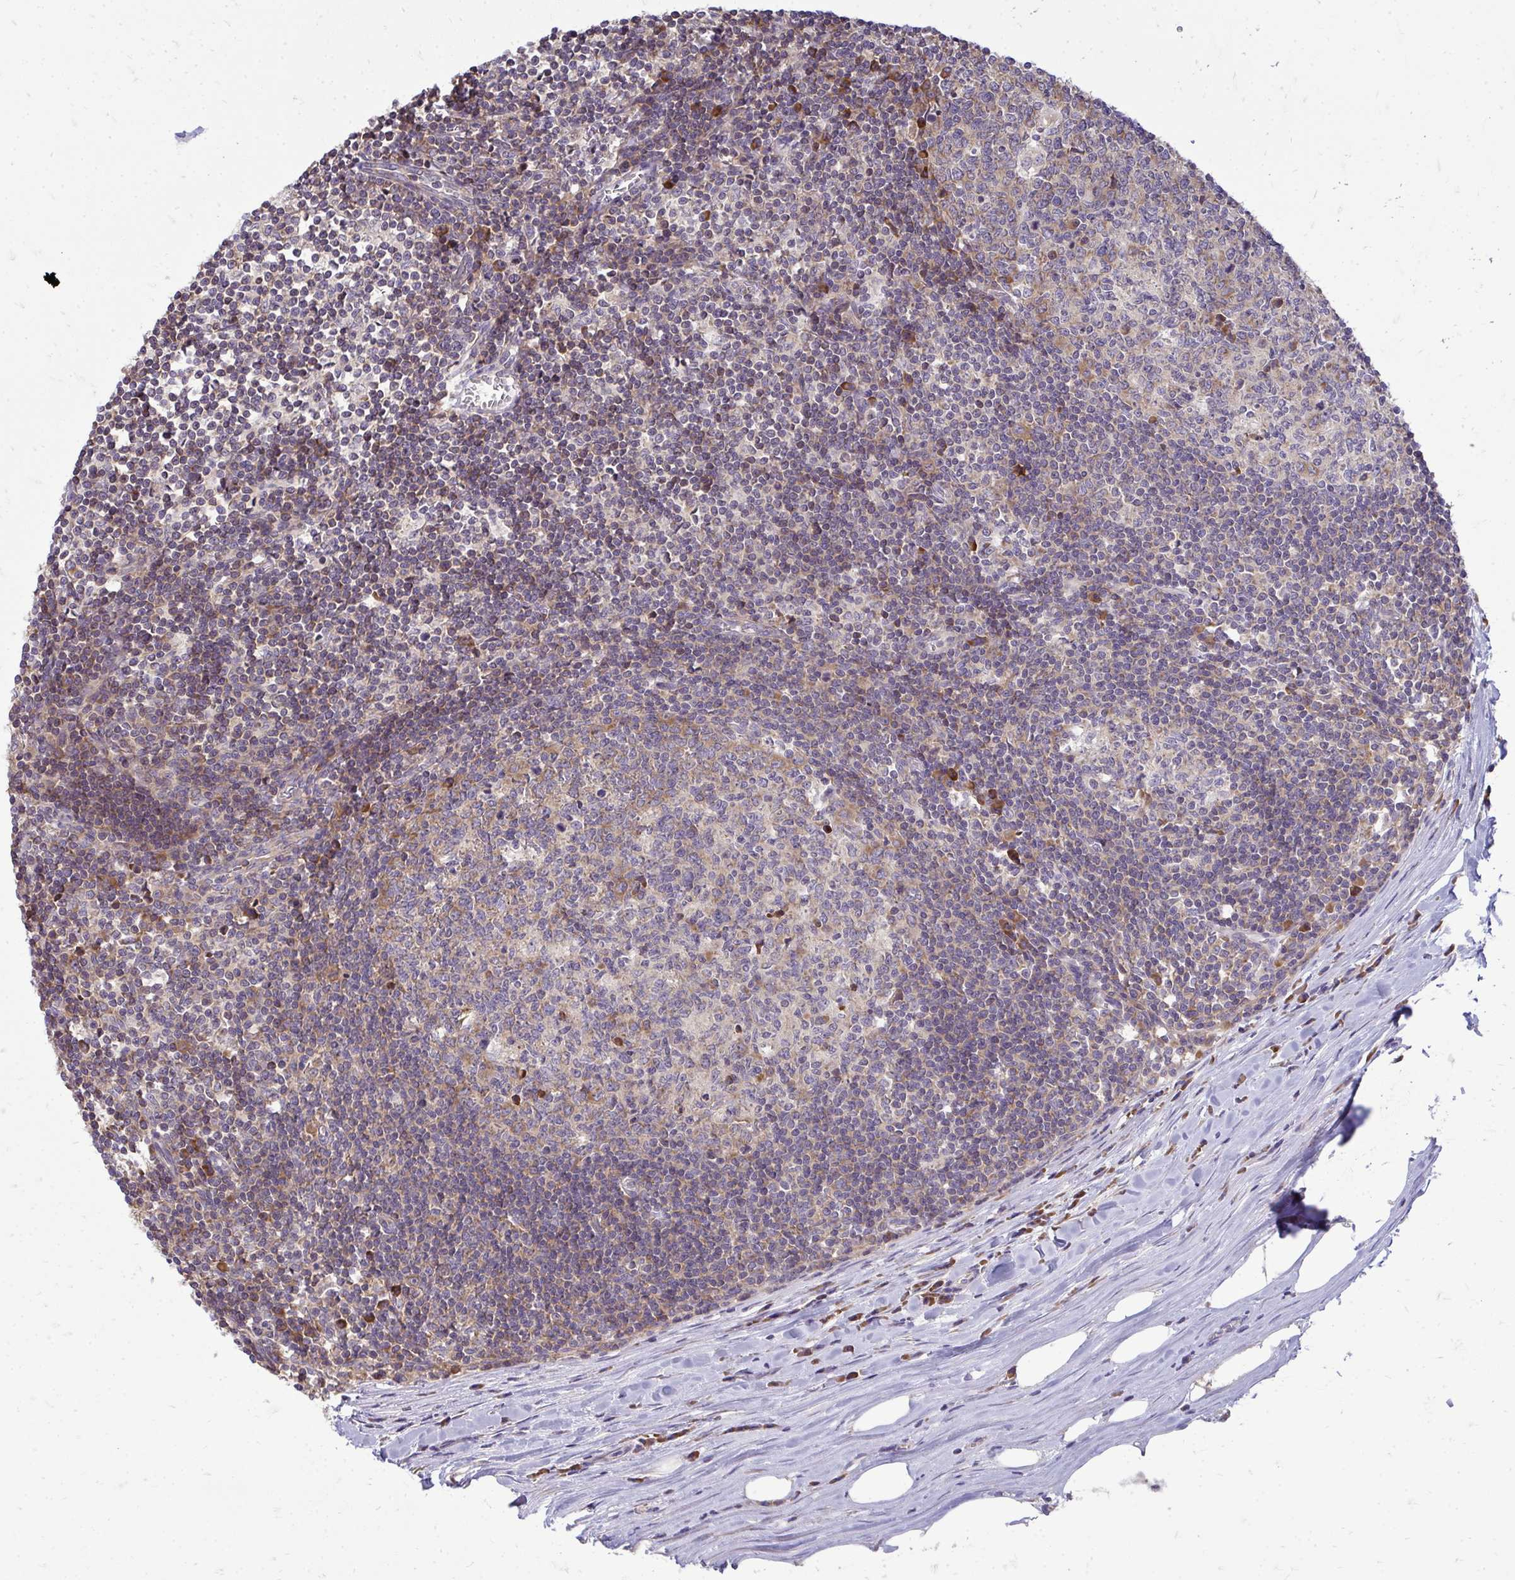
{"staining": {"intensity": "moderate", "quantity": "25%-75%", "location": "cytoplasmic/membranous"}, "tissue": "lymph node", "cell_type": "Germinal center cells", "image_type": "normal", "snomed": [{"axis": "morphology", "description": "Normal tissue, NOS"}, {"axis": "topography", "description": "Lymph node"}], "caption": "This image reveals immunohistochemistry (IHC) staining of unremarkable lymph node, with medium moderate cytoplasmic/membranous expression in approximately 25%-75% of germinal center cells.", "gene": "RPLP2", "patient": {"sex": "male", "age": 67}}